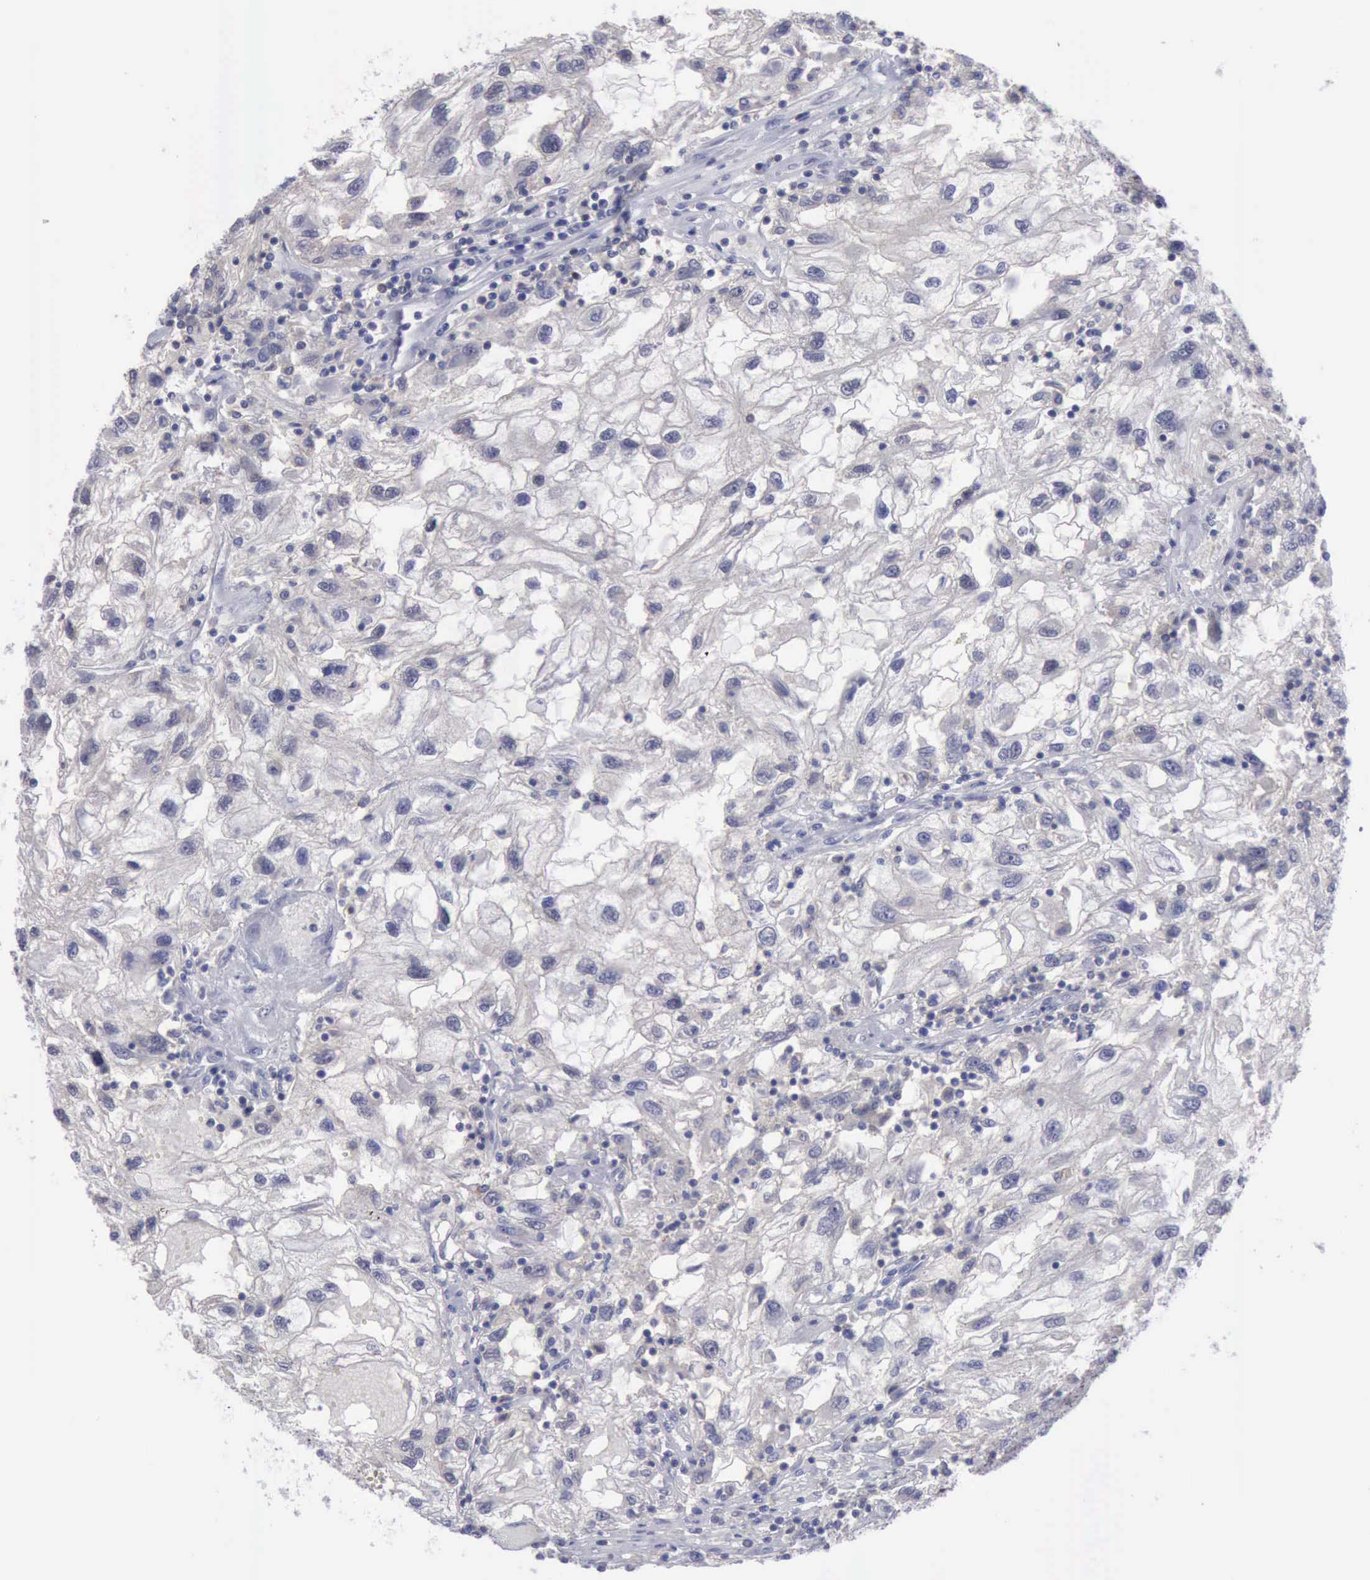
{"staining": {"intensity": "negative", "quantity": "none", "location": "none"}, "tissue": "renal cancer", "cell_type": "Tumor cells", "image_type": "cancer", "snomed": [{"axis": "morphology", "description": "Normal tissue, NOS"}, {"axis": "morphology", "description": "Adenocarcinoma, NOS"}, {"axis": "topography", "description": "Kidney"}], "caption": "Immunohistochemical staining of renal adenocarcinoma reveals no significant staining in tumor cells.", "gene": "SATB2", "patient": {"sex": "male", "age": 71}}